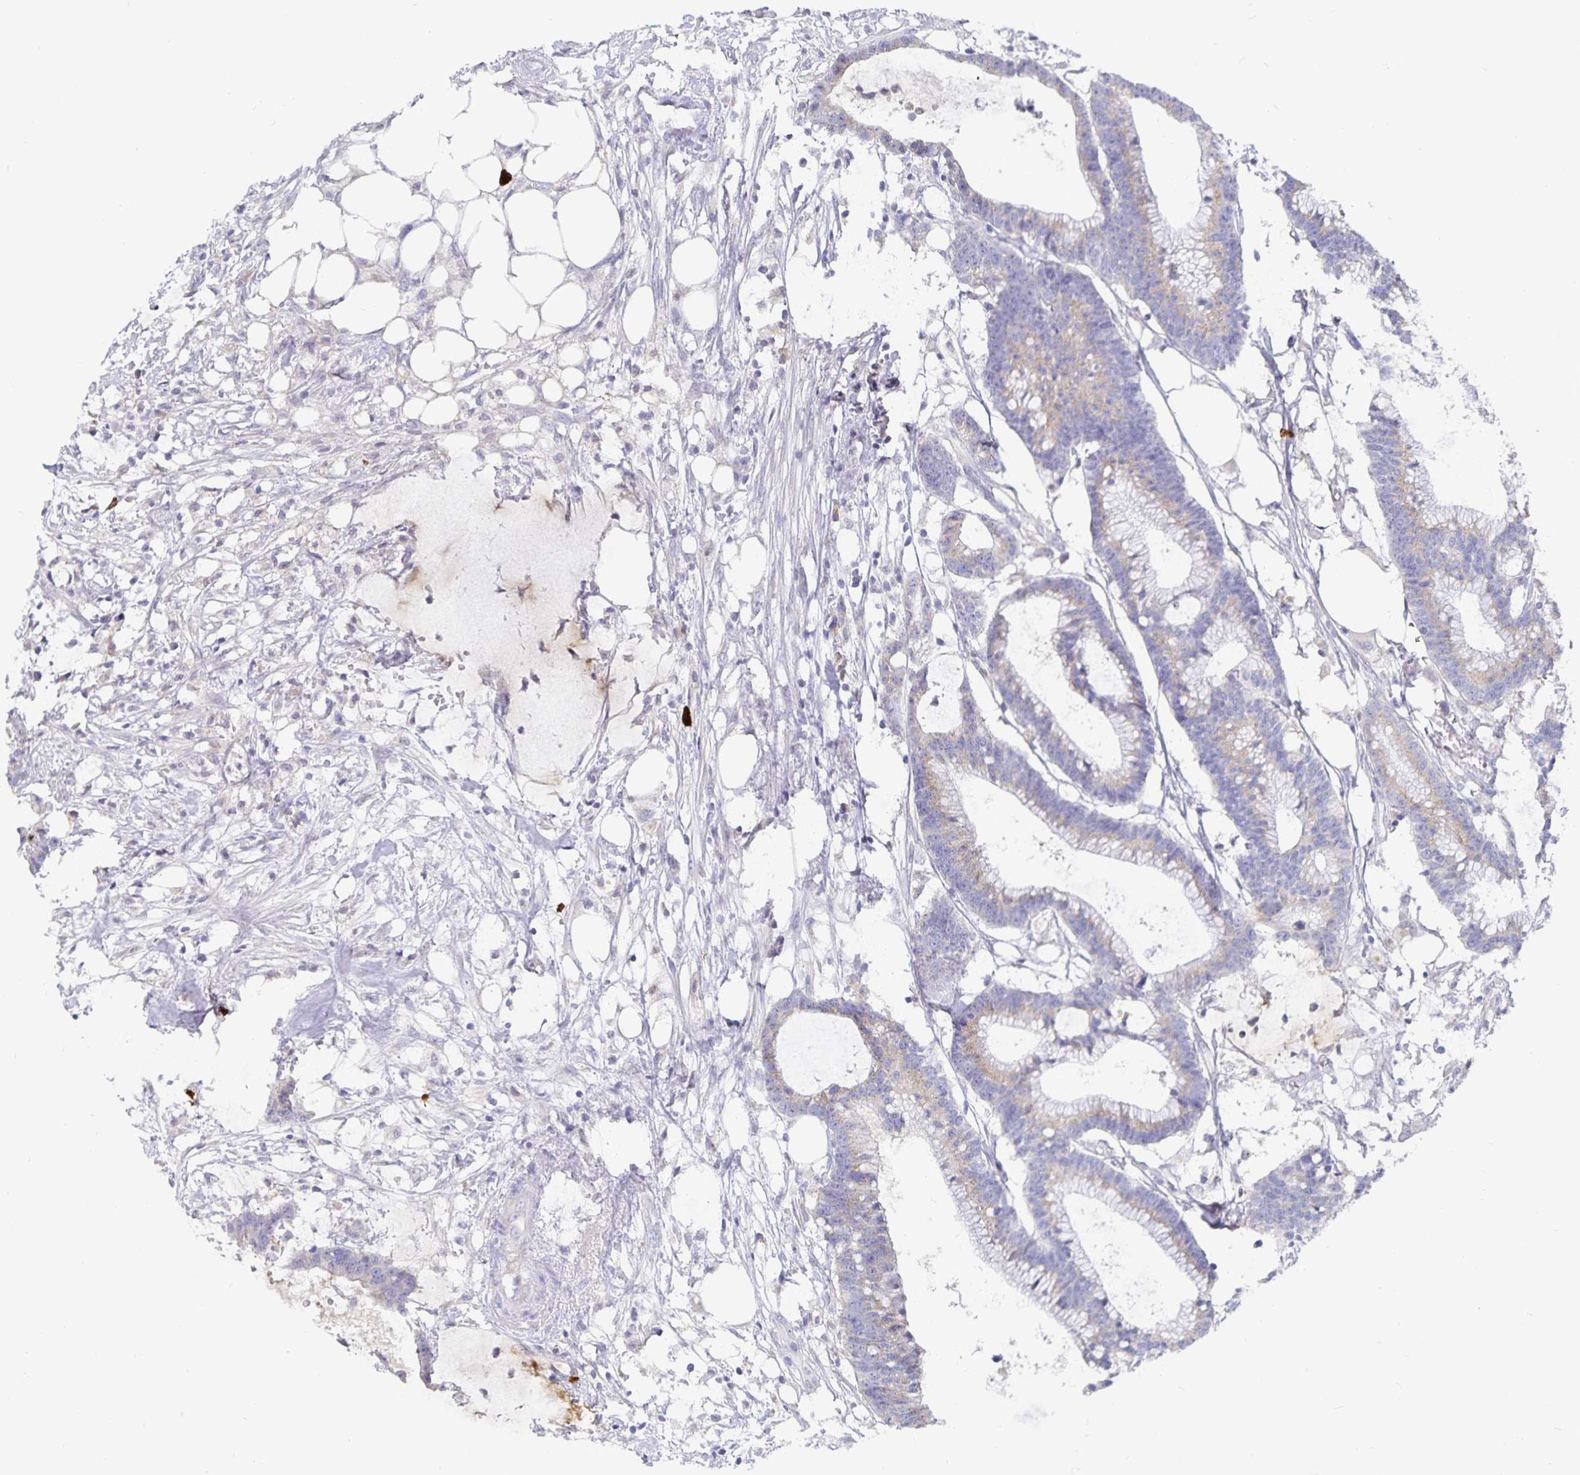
{"staining": {"intensity": "weak", "quantity": ">75%", "location": "cytoplasmic/membranous"}, "tissue": "colorectal cancer", "cell_type": "Tumor cells", "image_type": "cancer", "snomed": [{"axis": "morphology", "description": "Adenocarcinoma, NOS"}, {"axis": "topography", "description": "Colon"}], "caption": "This image shows colorectal cancer (adenocarcinoma) stained with IHC to label a protein in brown. The cytoplasmic/membranous of tumor cells show weak positivity for the protein. Nuclei are counter-stained blue.", "gene": "PKHD1", "patient": {"sex": "female", "age": 78}}